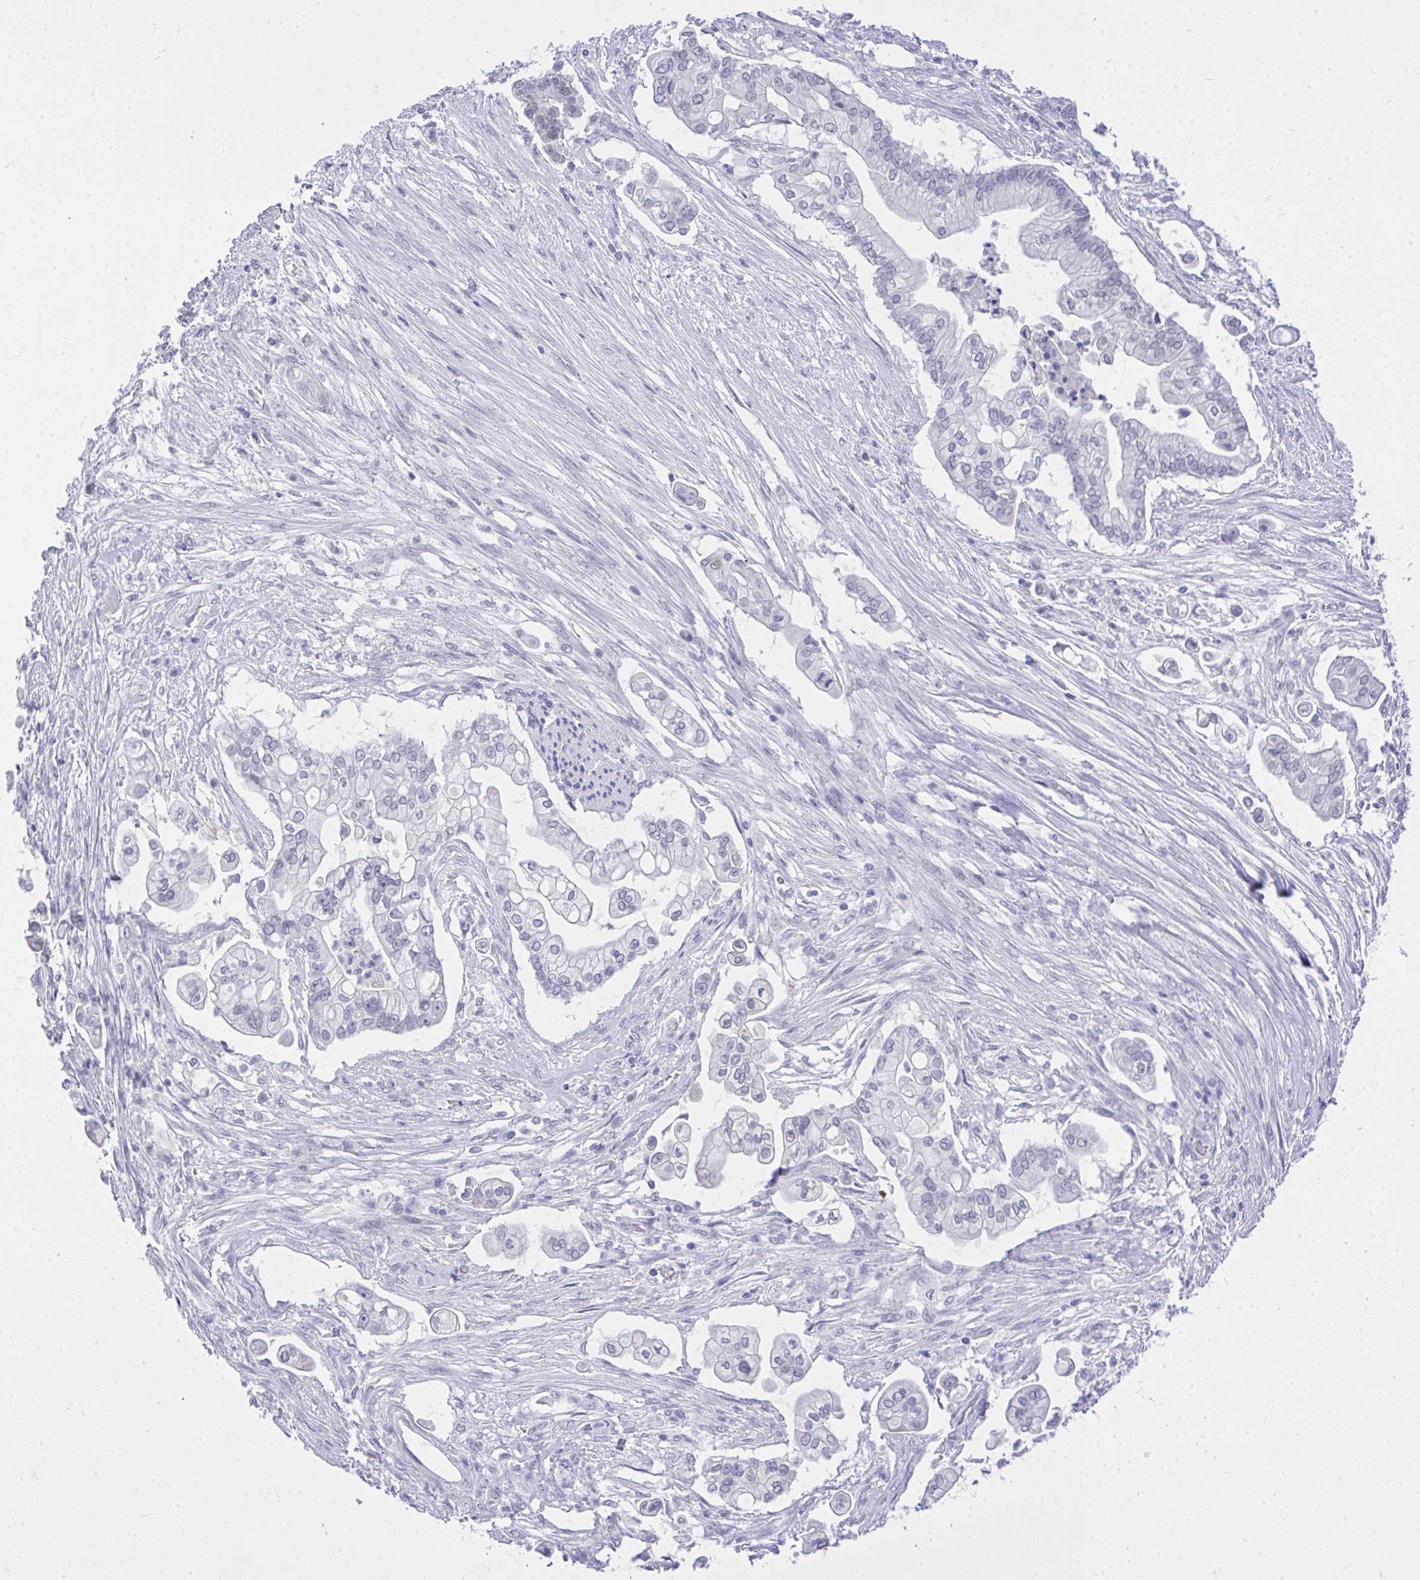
{"staining": {"intensity": "negative", "quantity": "none", "location": "none"}, "tissue": "pancreatic cancer", "cell_type": "Tumor cells", "image_type": "cancer", "snomed": [{"axis": "morphology", "description": "Adenocarcinoma, NOS"}, {"axis": "topography", "description": "Pancreas"}], "caption": "This is an immunohistochemistry photomicrograph of pancreatic cancer (adenocarcinoma). There is no positivity in tumor cells.", "gene": "MS4A12", "patient": {"sex": "female", "age": 69}}